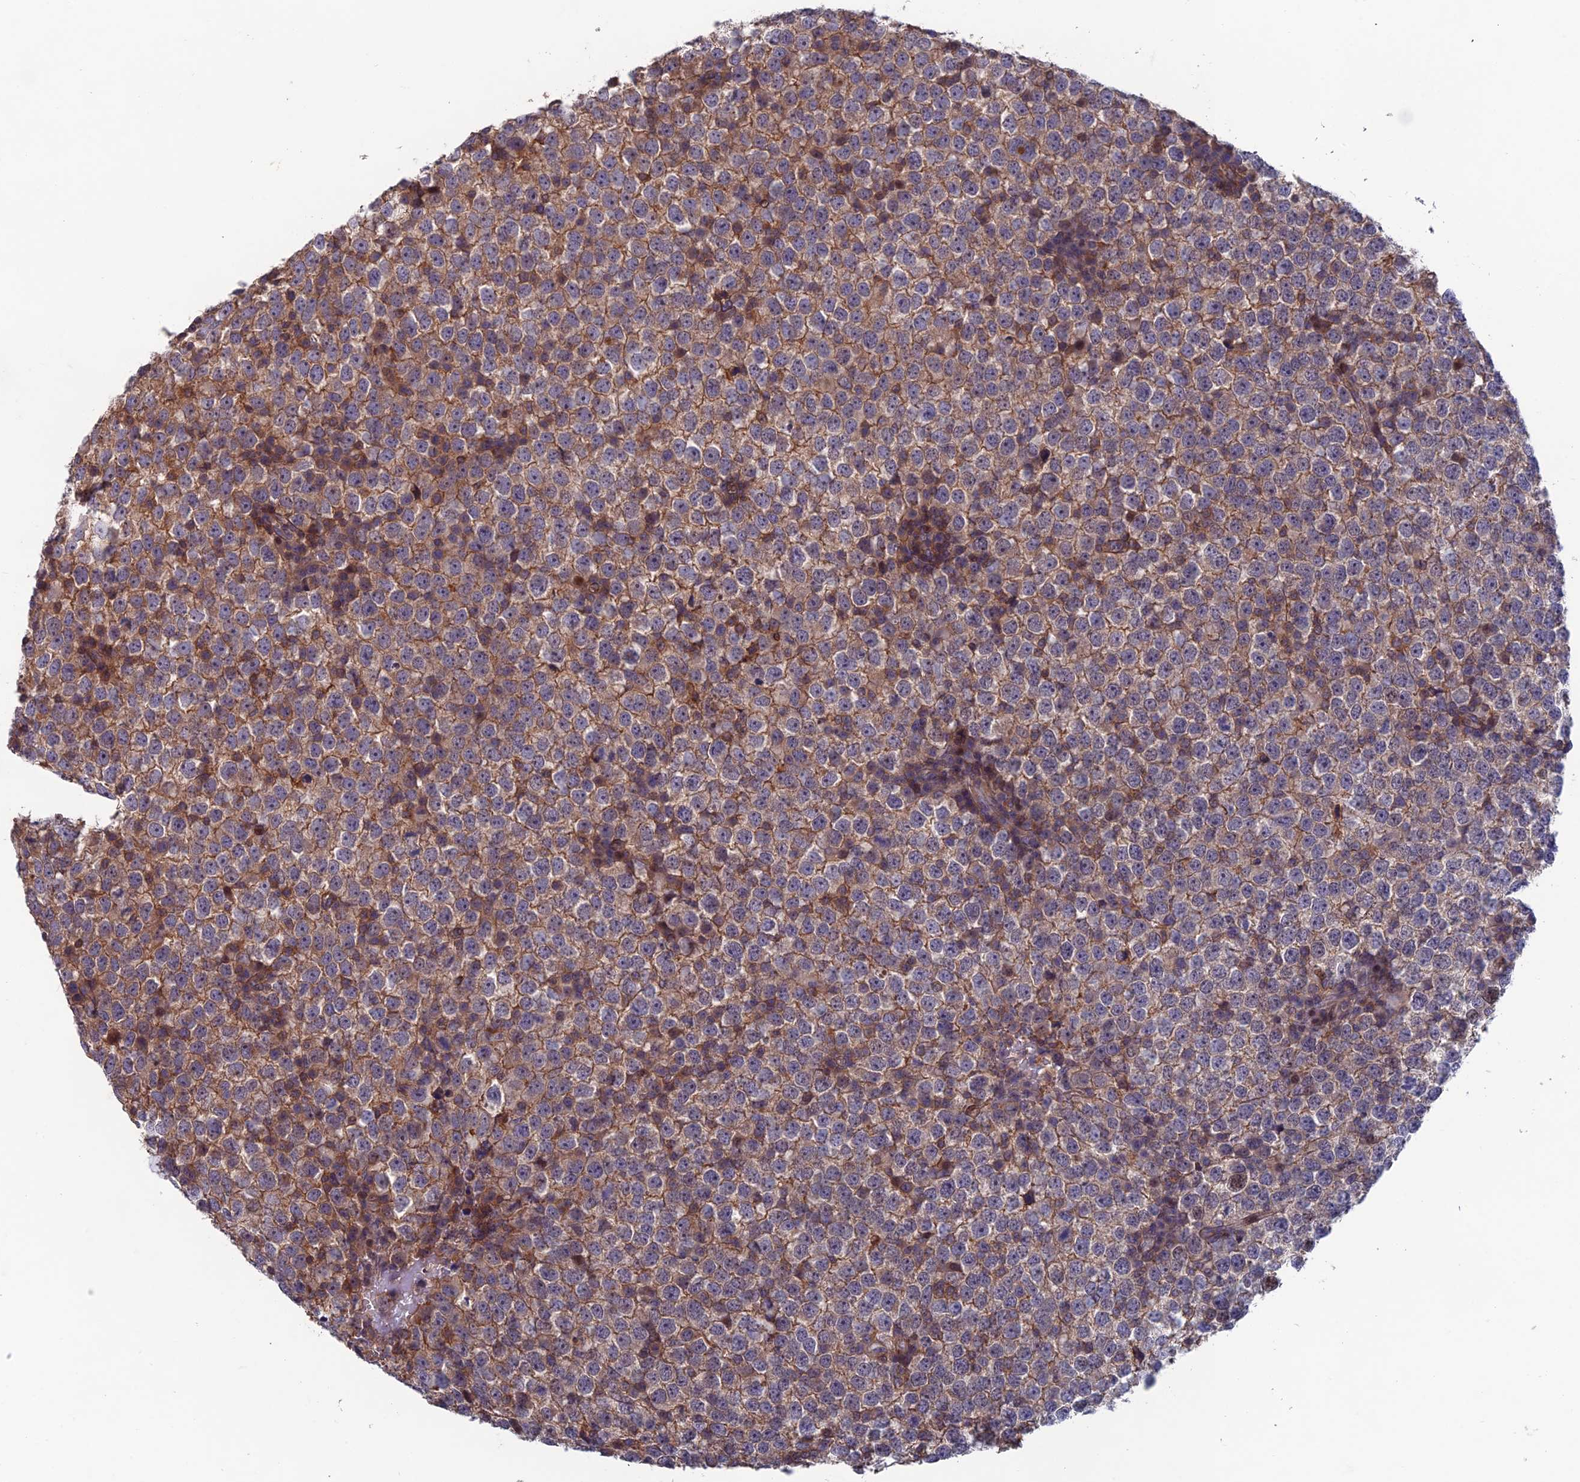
{"staining": {"intensity": "weak", "quantity": ">75%", "location": "cytoplasmic/membranous"}, "tissue": "testis cancer", "cell_type": "Tumor cells", "image_type": "cancer", "snomed": [{"axis": "morphology", "description": "Seminoma, NOS"}, {"axis": "topography", "description": "Testis"}], "caption": "A low amount of weak cytoplasmic/membranous expression is present in about >75% of tumor cells in seminoma (testis) tissue. Immunohistochemistry (ihc) stains the protein of interest in brown and the nuclei are stained blue.", "gene": "USP37", "patient": {"sex": "male", "age": 65}}